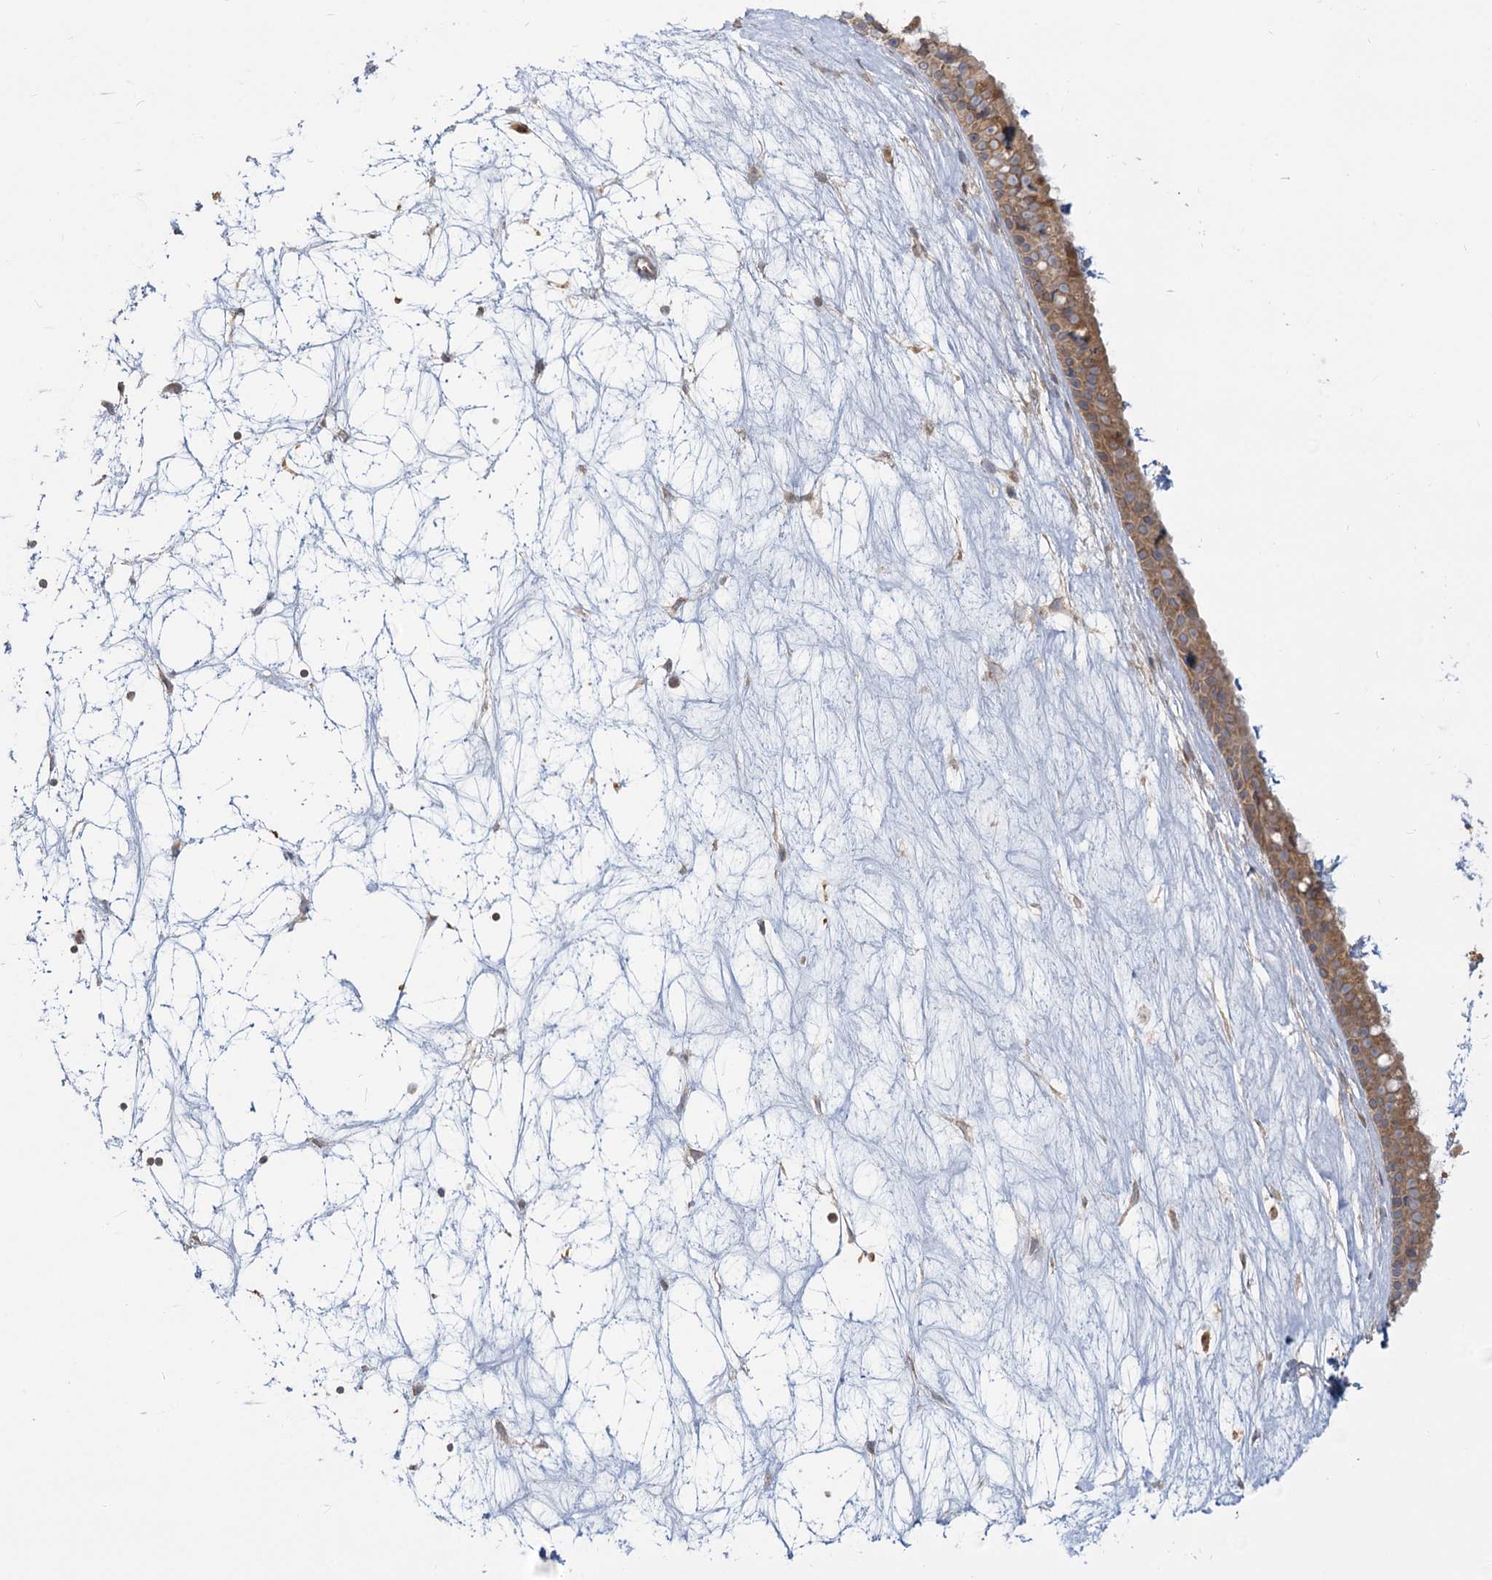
{"staining": {"intensity": "moderate", "quantity": ">75%", "location": "cytoplasmic/membranous"}, "tissue": "nasopharynx", "cell_type": "Respiratory epithelial cells", "image_type": "normal", "snomed": [{"axis": "morphology", "description": "Normal tissue, NOS"}, {"axis": "topography", "description": "Nasopharynx"}], "caption": "Immunohistochemical staining of benign human nasopharynx shows moderate cytoplasmic/membranous protein positivity in about >75% of respiratory epithelial cells.", "gene": "MTMR3", "patient": {"sex": "male", "age": 64}}